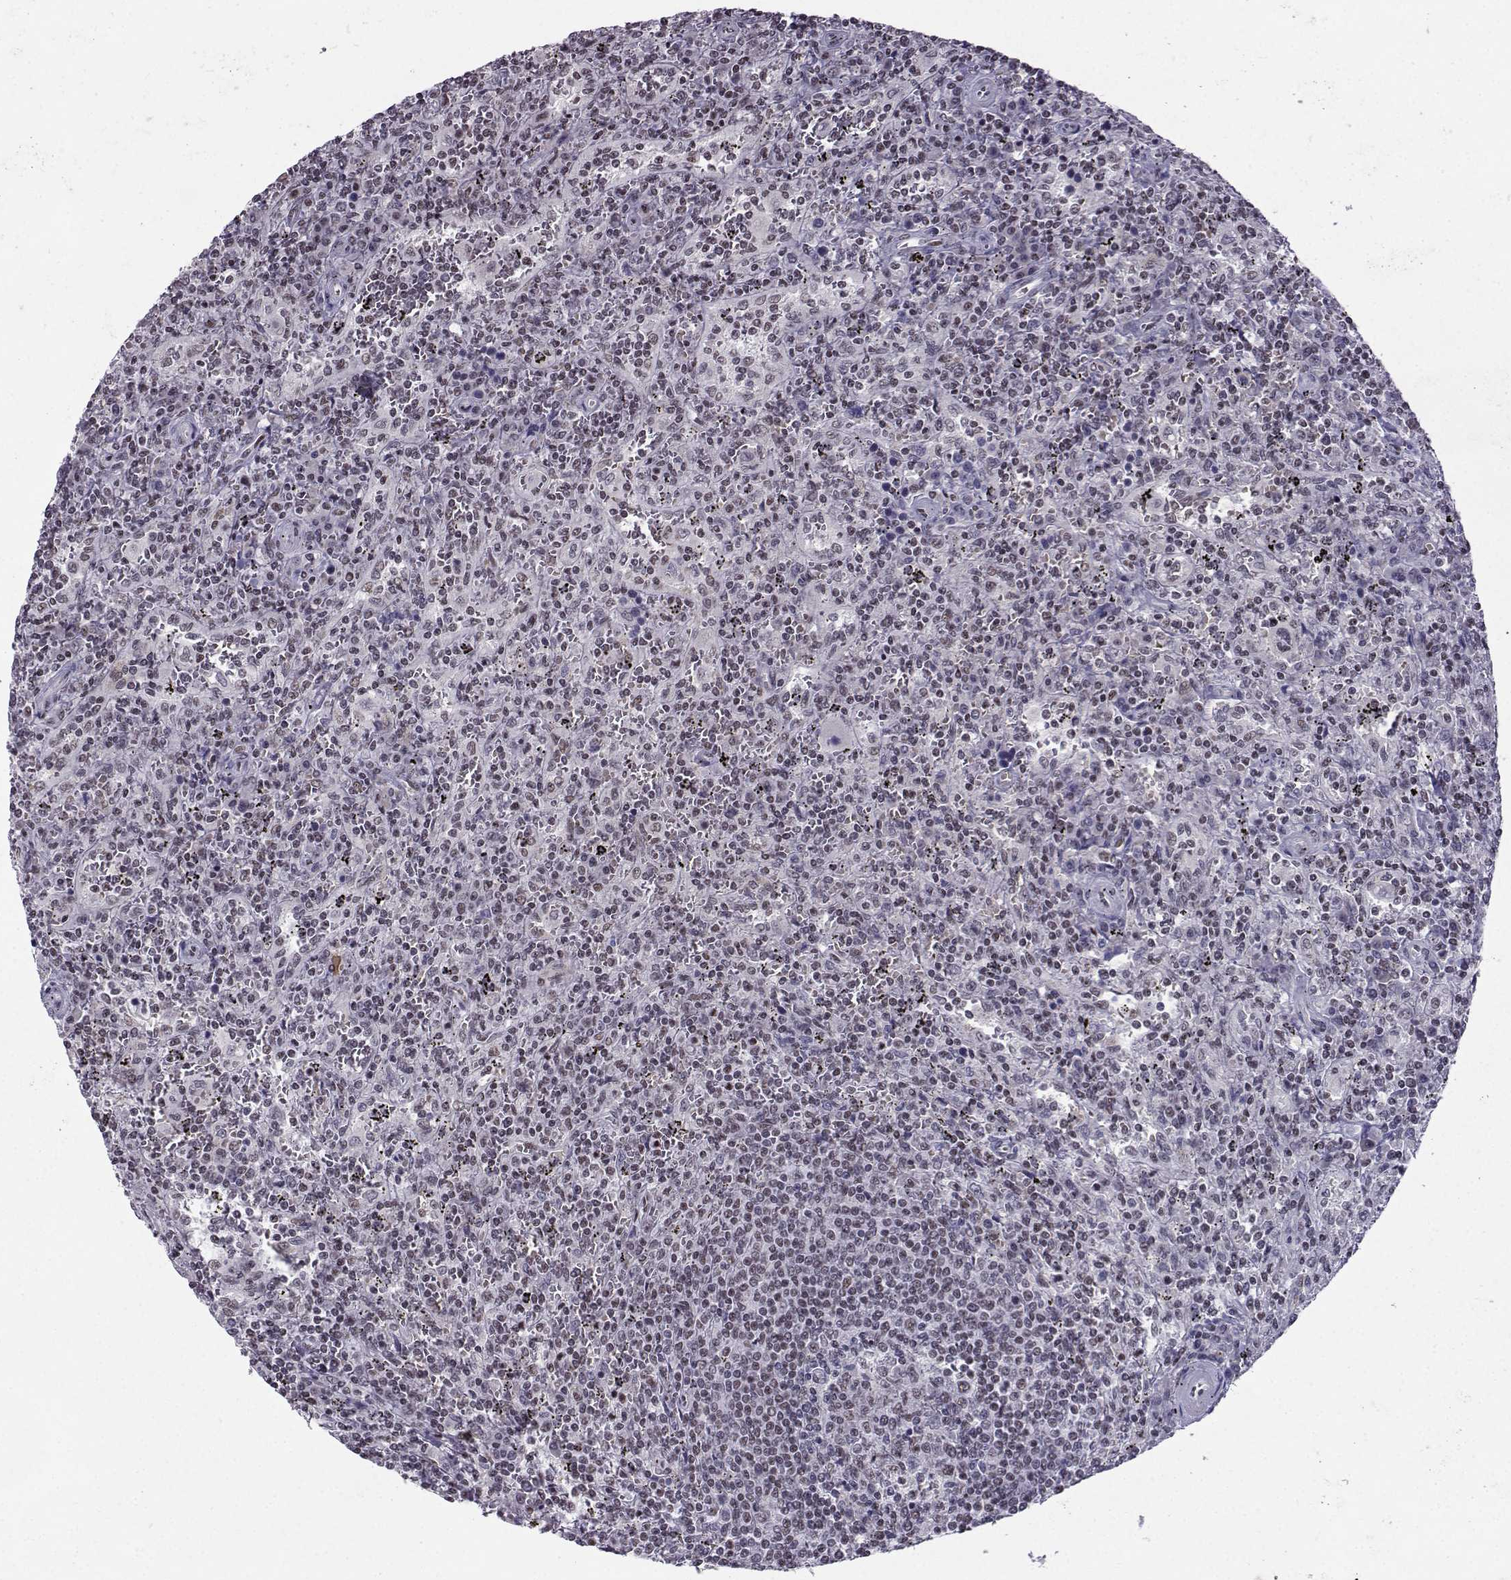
{"staining": {"intensity": "negative", "quantity": "none", "location": "none"}, "tissue": "lymphoma", "cell_type": "Tumor cells", "image_type": "cancer", "snomed": [{"axis": "morphology", "description": "Malignant lymphoma, non-Hodgkin's type, Low grade"}, {"axis": "topography", "description": "Spleen"}], "caption": "Low-grade malignant lymphoma, non-Hodgkin's type was stained to show a protein in brown. There is no significant staining in tumor cells.", "gene": "LIN28A", "patient": {"sex": "male", "age": 62}}